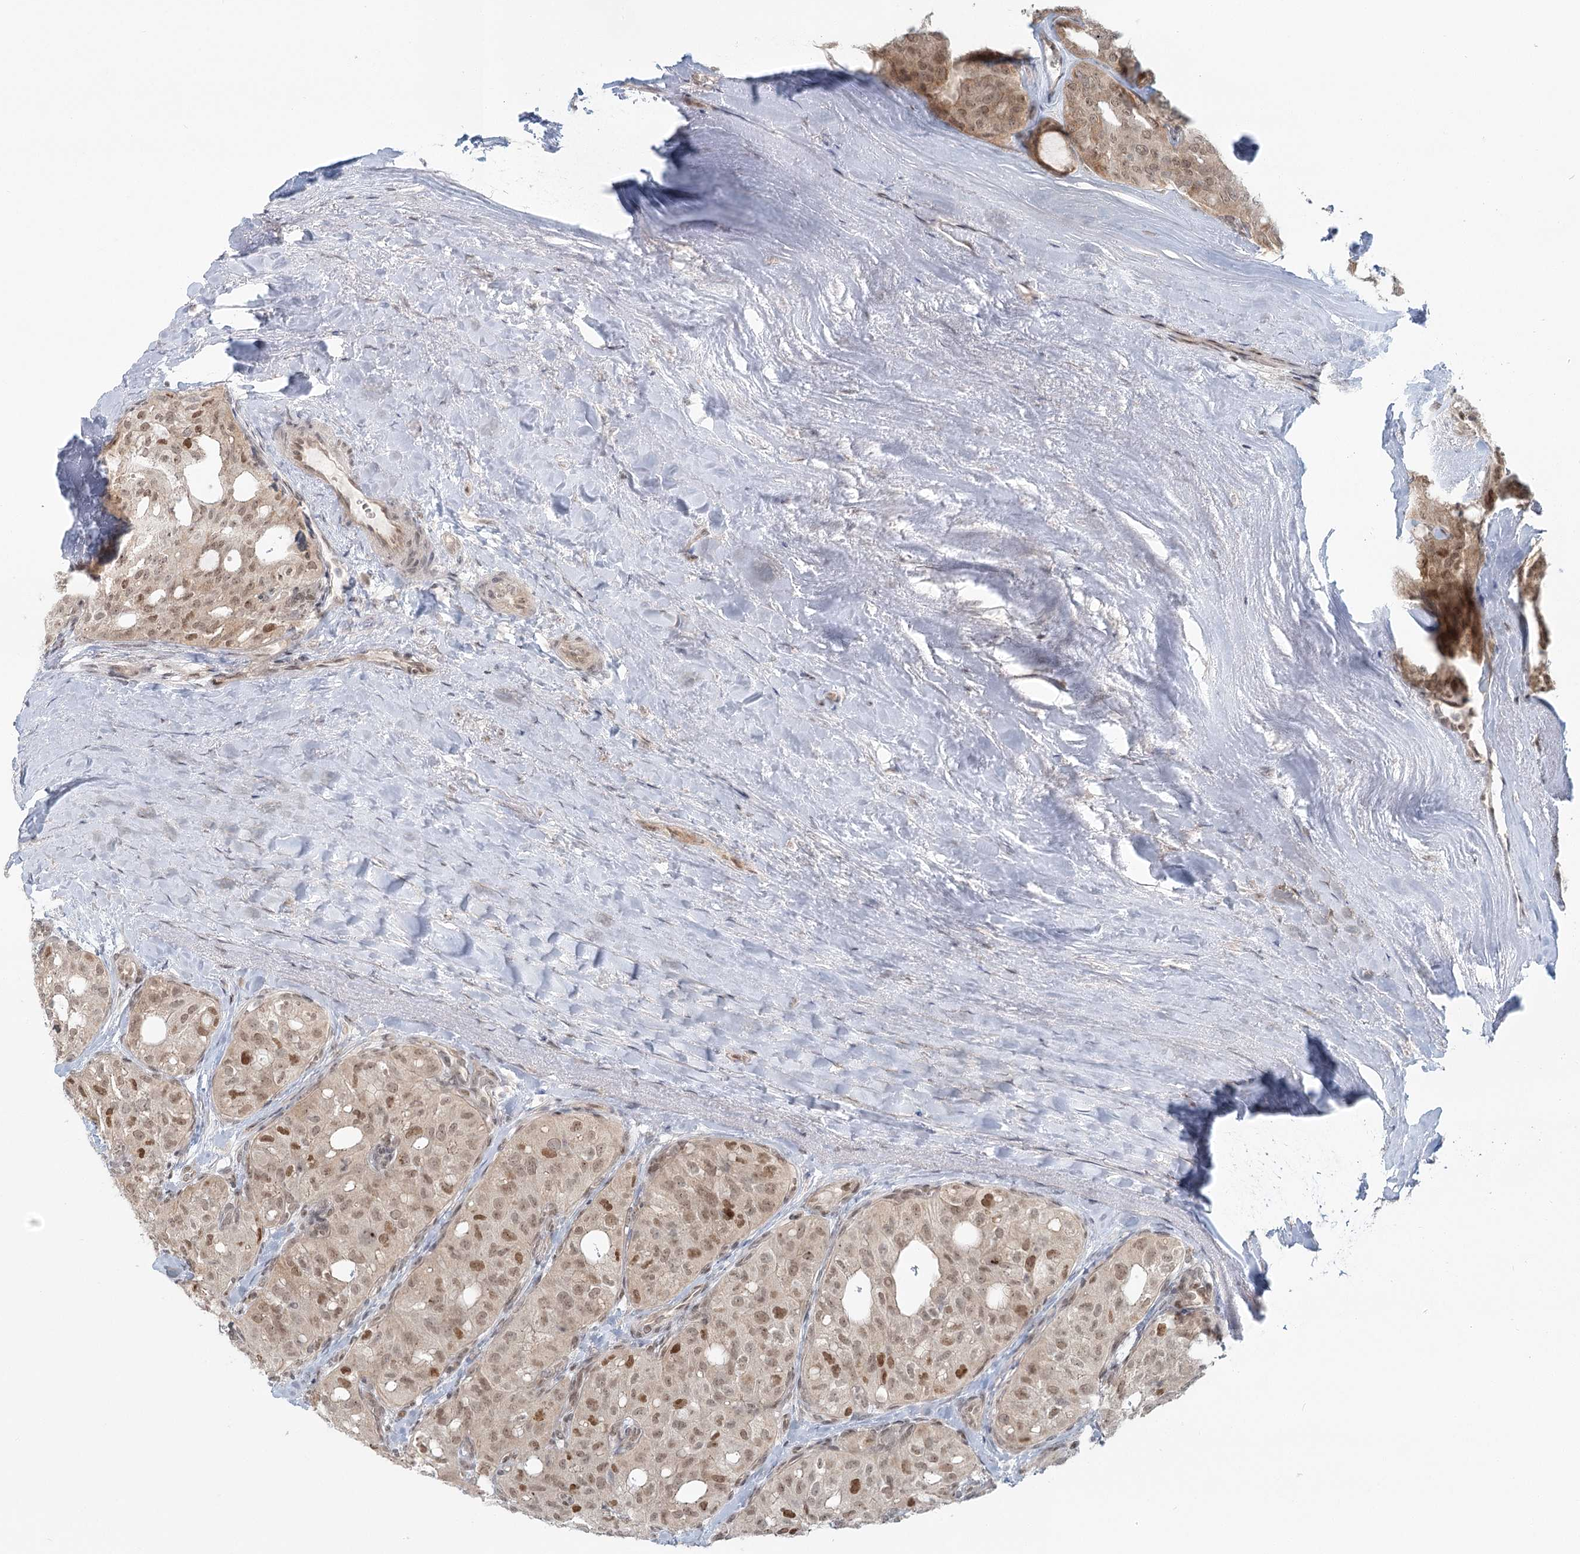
{"staining": {"intensity": "moderate", "quantity": ">75%", "location": "cytoplasmic/membranous,nuclear"}, "tissue": "thyroid cancer", "cell_type": "Tumor cells", "image_type": "cancer", "snomed": [{"axis": "morphology", "description": "Follicular adenoma carcinoma, NOS"}, {"axis": "topography", "description": "Thyroid gland"}], "caption": "Tumor cells exhibit medium levels of moderate cytoplasmic/membranous and nuclear positivity in about >75% of cells in human thyroid cancer (follicular adenoma carcinoma). (IHC, brightfield microscopy, high magnification).", "gene": "R3HCC1L", "patient": {"sex": "male", "age": 75}}